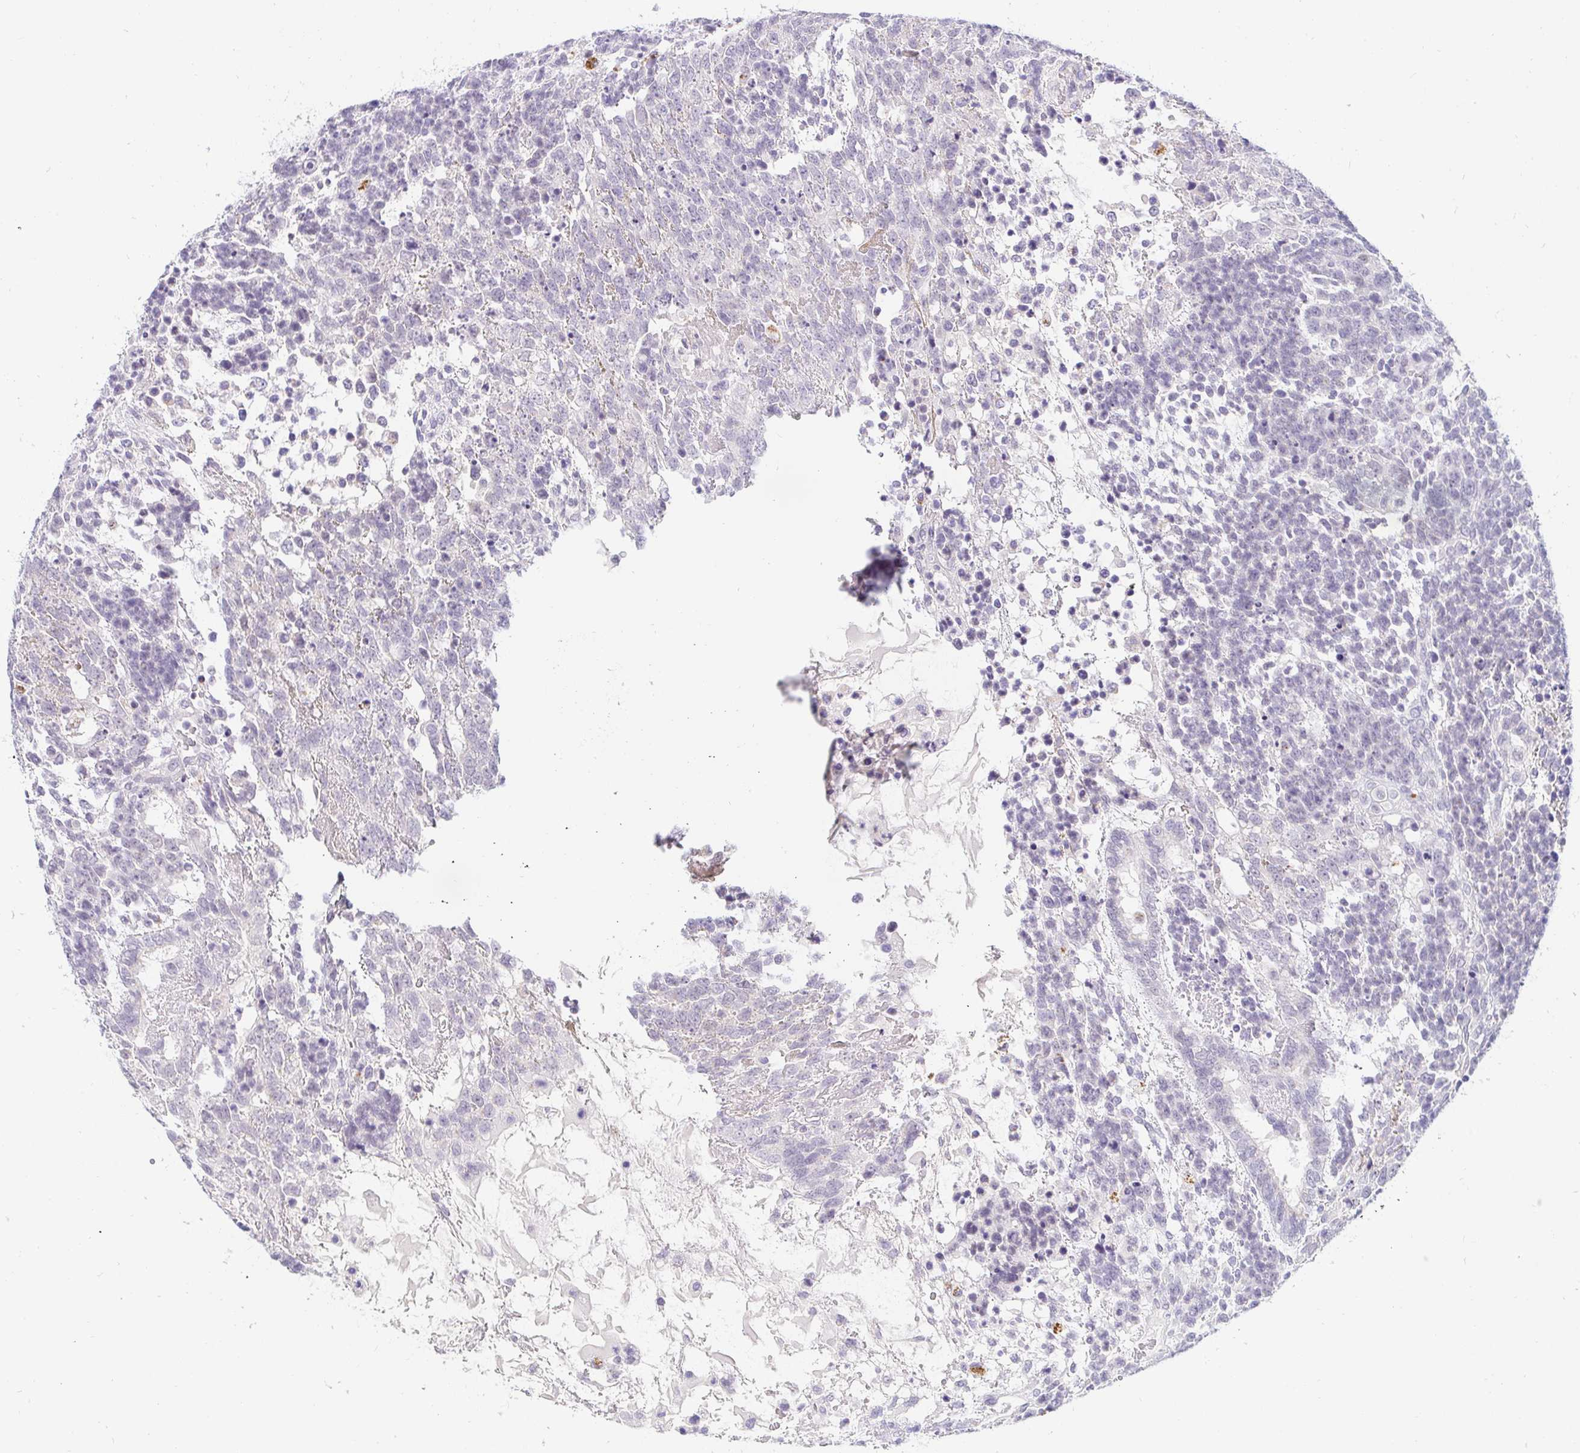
{"staining": {"intensity": "negative", "quantity": "none", "location": "none"}, "tissue": "testis cancer", "cell_type": "Tumor cells", "image_type": "cancer", "snomed": [{"axis": "morphology", "description": "Carcinoma, Embryonal, NOS"}, {"axis": "topography", "description": "Testis"}], "caption": "Tumor cells show no significant protein expression in testis embryonal carcinoma.", "gene": "OR51D1", "patient": {"sex": "male", "age": 23}}